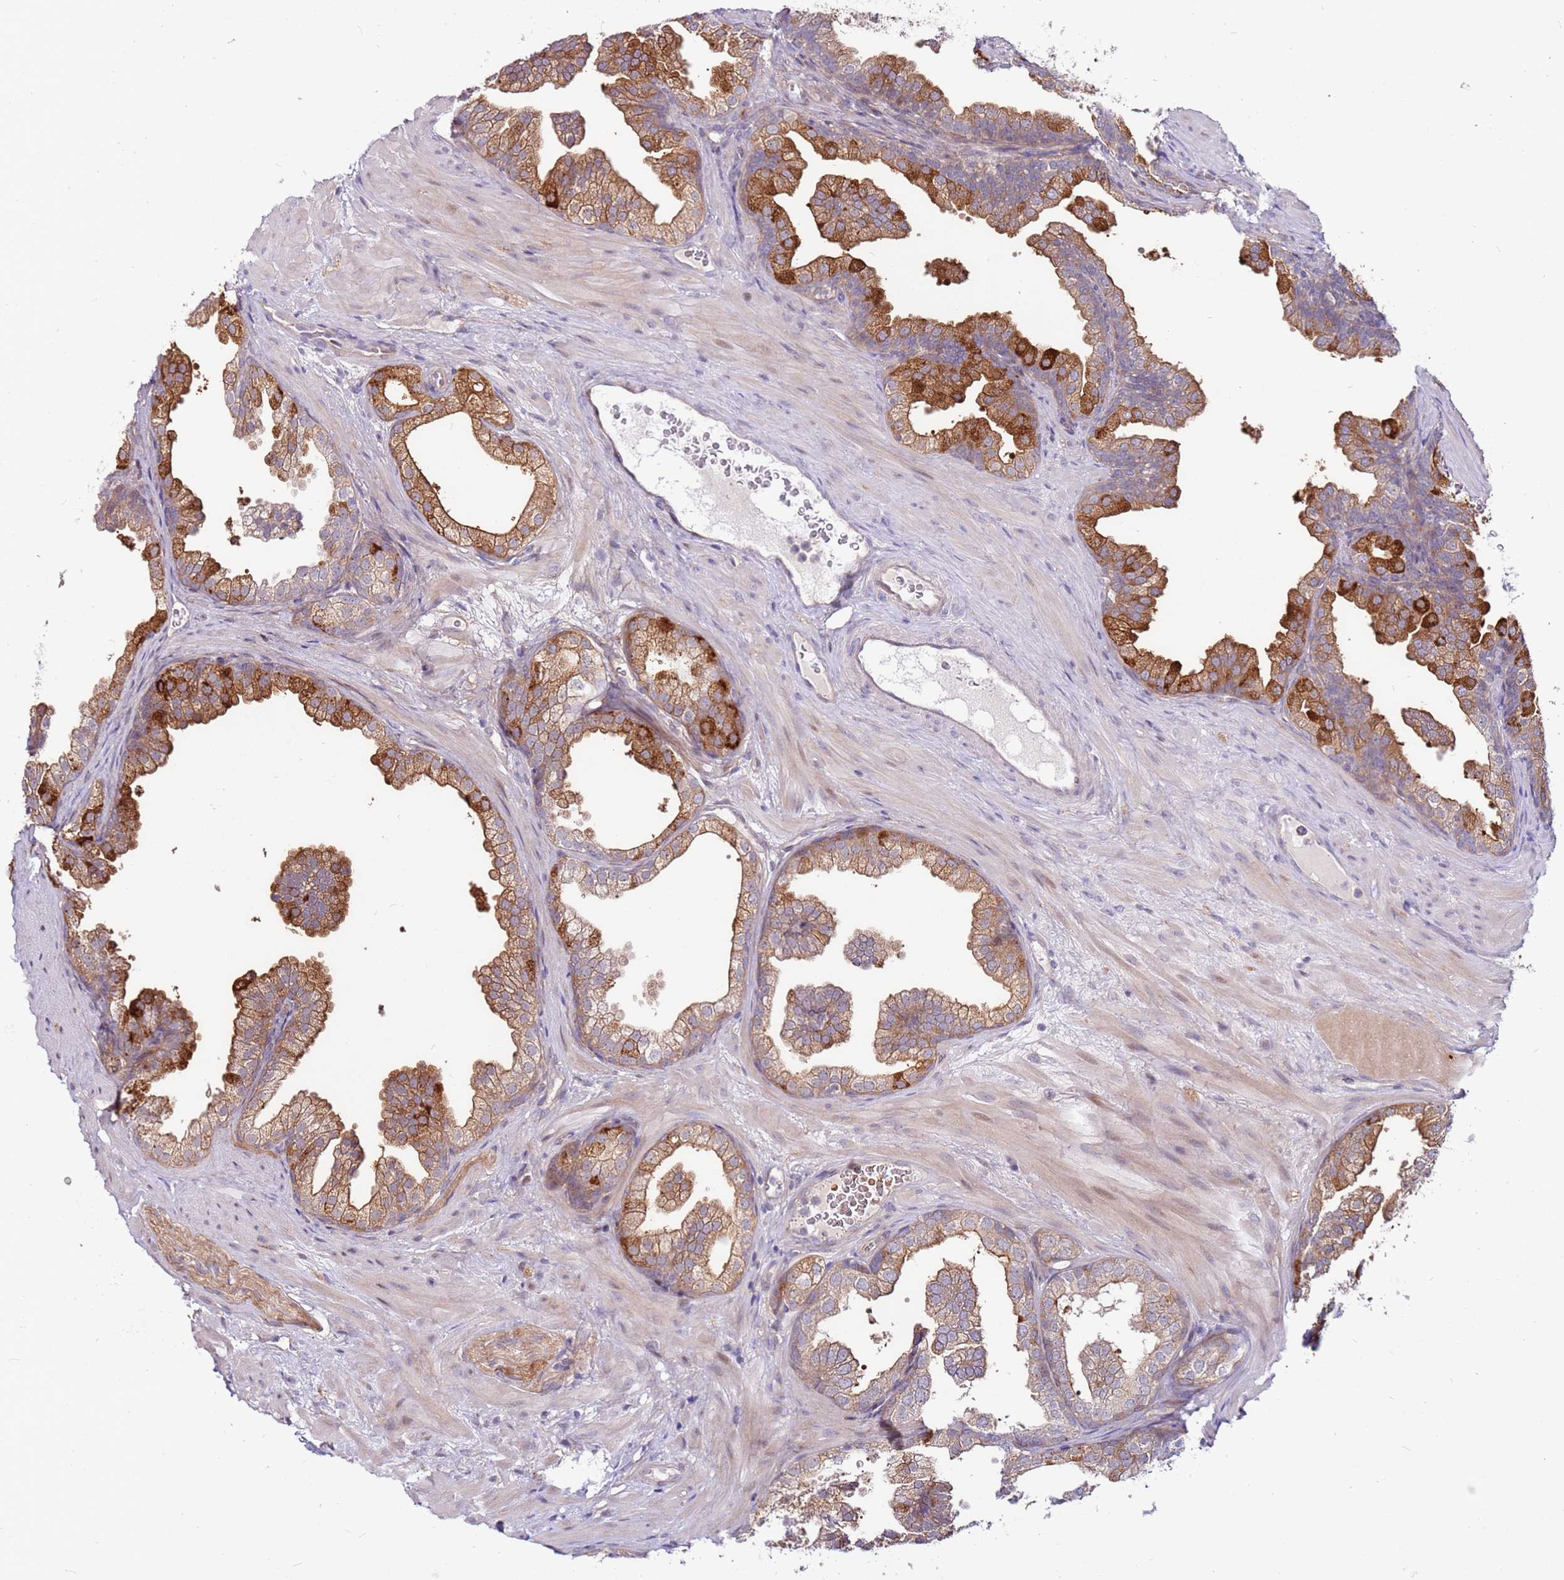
{"staining": {"intensity": "strong", "quantity": "25%-75%", "location": "cytoplasmic/membranous"}, "tissue": "prostate", "cell_type": "Glandular cells", "image_type": "normal", "snomed": [{"axis": "morphology", "description": "Normal tissue, NOS"}, {"axis": "topography", "description": "Prostate"}], "caption": "Brown immunohistochemical staining in unremarkable human prostate shows strong cytoplasmic/membranous expression in approximately 25%-75% of glandular cells.", "gene": "MTG2", "patient": {"sex": "male", "age": 37}}